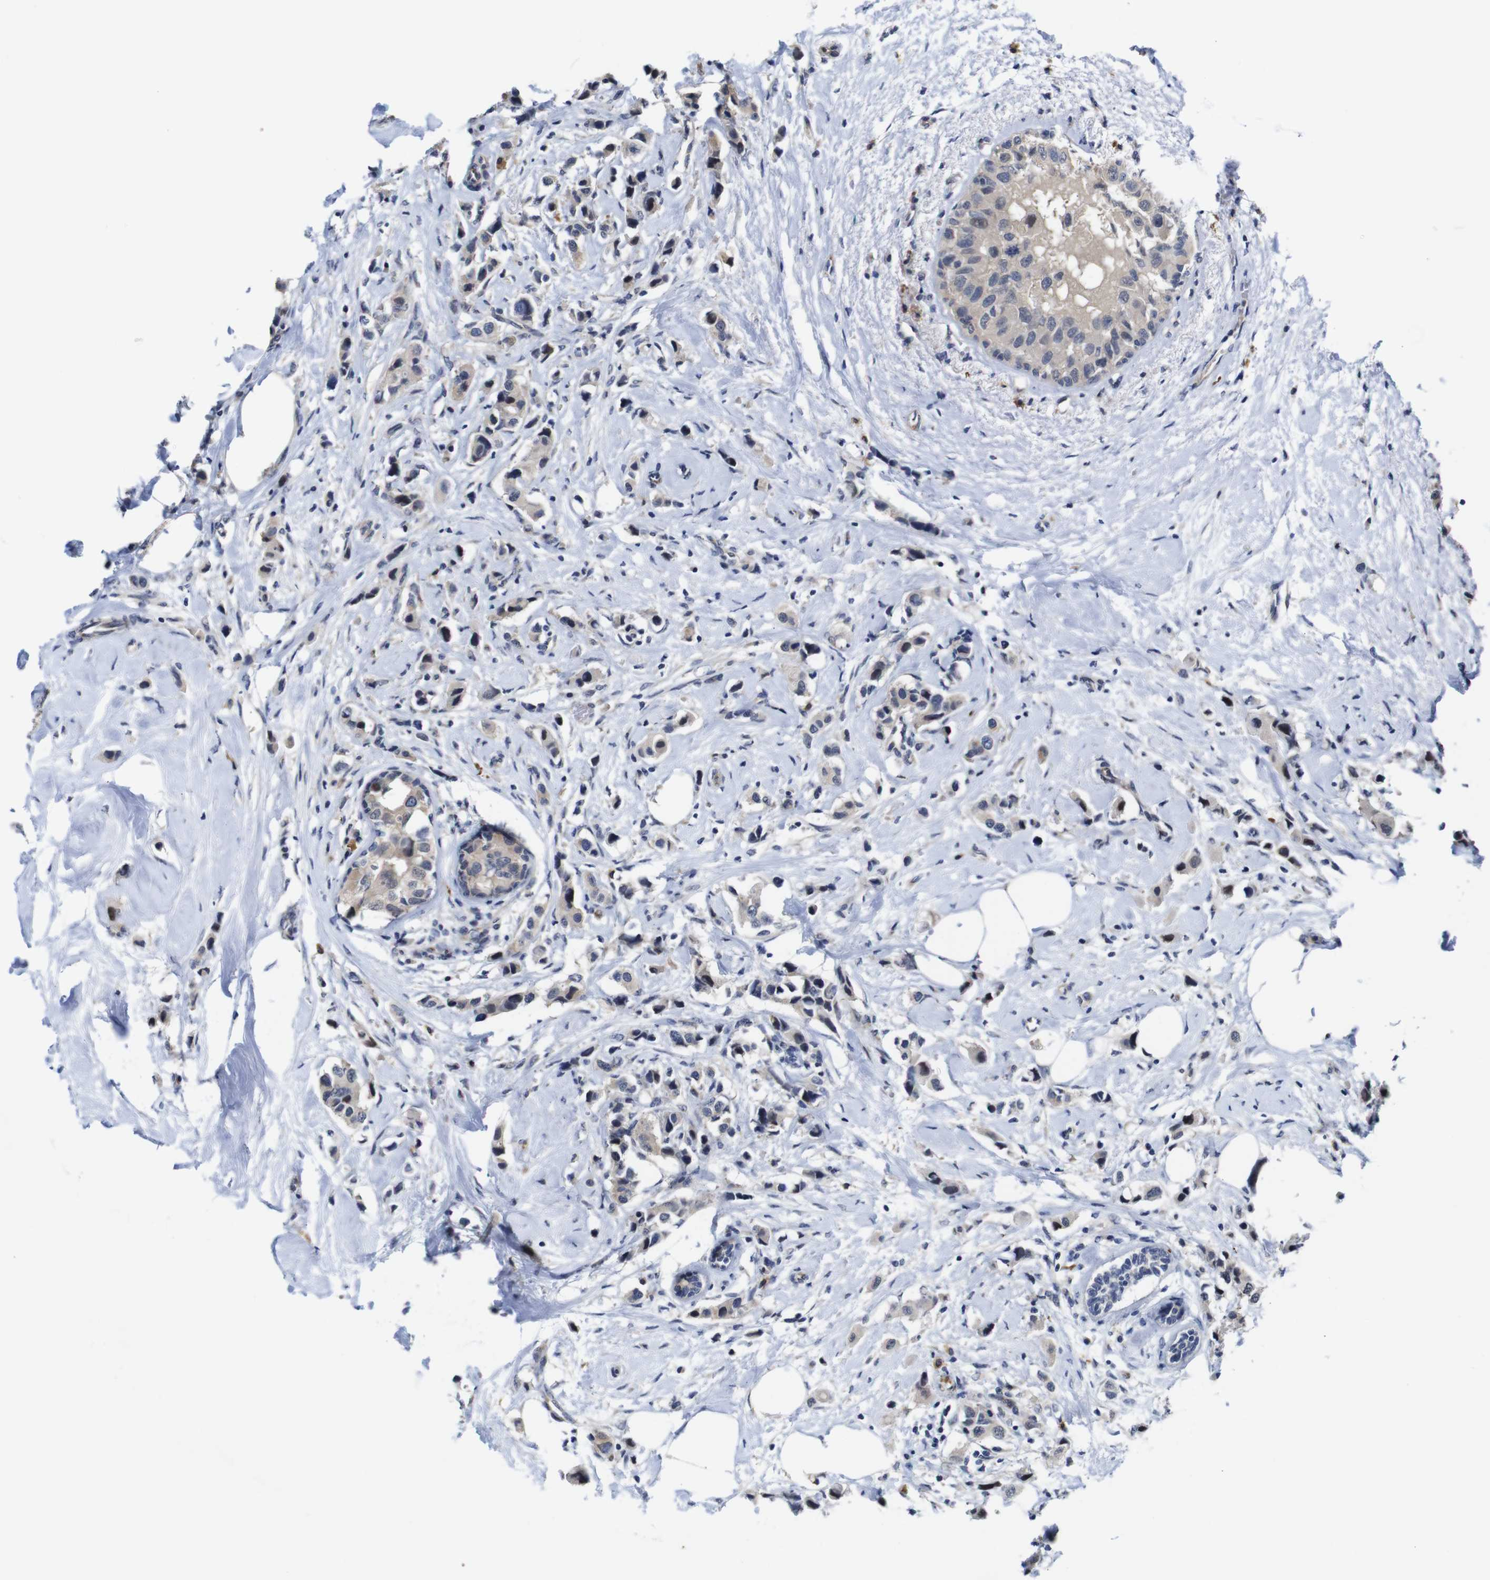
{"staining": {"intensity": "weak", "quantity": "<25%", "location": "cytoplasmic/membranous"}, "tissue": "breast cancer", "cell_type": "Tumor cells", "image_type": "cancer", "snomed": [{"axis": "morphology", "description": "Normal tissue, NOS"}, {"axis": "morphology", "description": "Duct carcinoma"}, {"axis": "topography", "description": "Breast"}], "caption": "Tumor cells show no significant positivity in breast intraductal carcinoma.", "gene": "FURIN", "patient": {"sex": "female", "age": 50}}